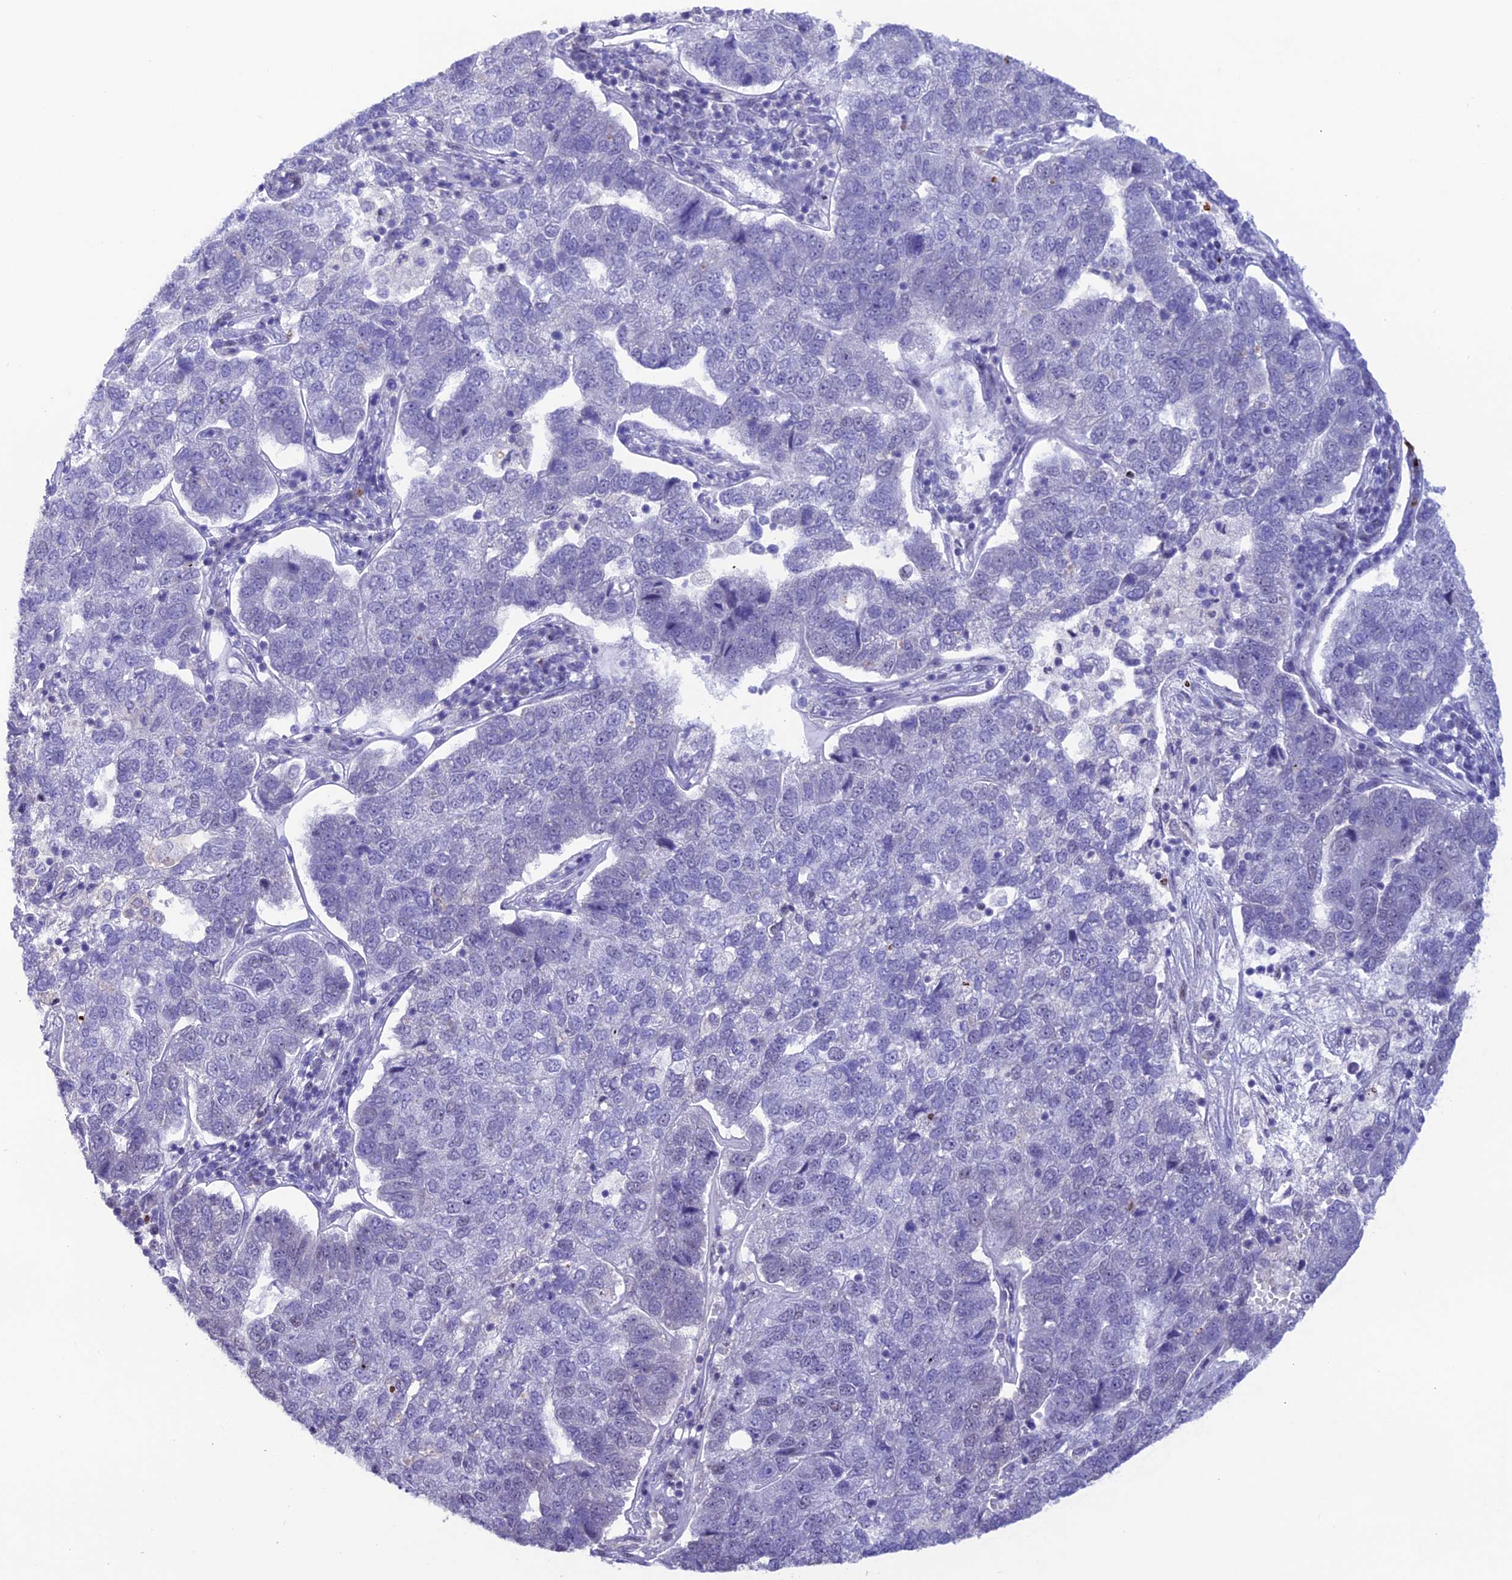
{"staining": {"intensity": "negative", "quantity": "none", "location": "none"}, "tissue": "pancreatic cancer", "cell_type": "Tumor cells", "image_type": "cancer", "snomed": [{"axis": "morphology", "description": "Adenocarcinoma, NOS"}, {"axis": "topography", "description": "Pancreas"}], "caption": "Immunohistochemical staining of human pancreatic adenocarcinoma displays no significant staining in tumor cells.", "gene": "MFSD2B", "patient": {"sex": "female", "age": 61}}